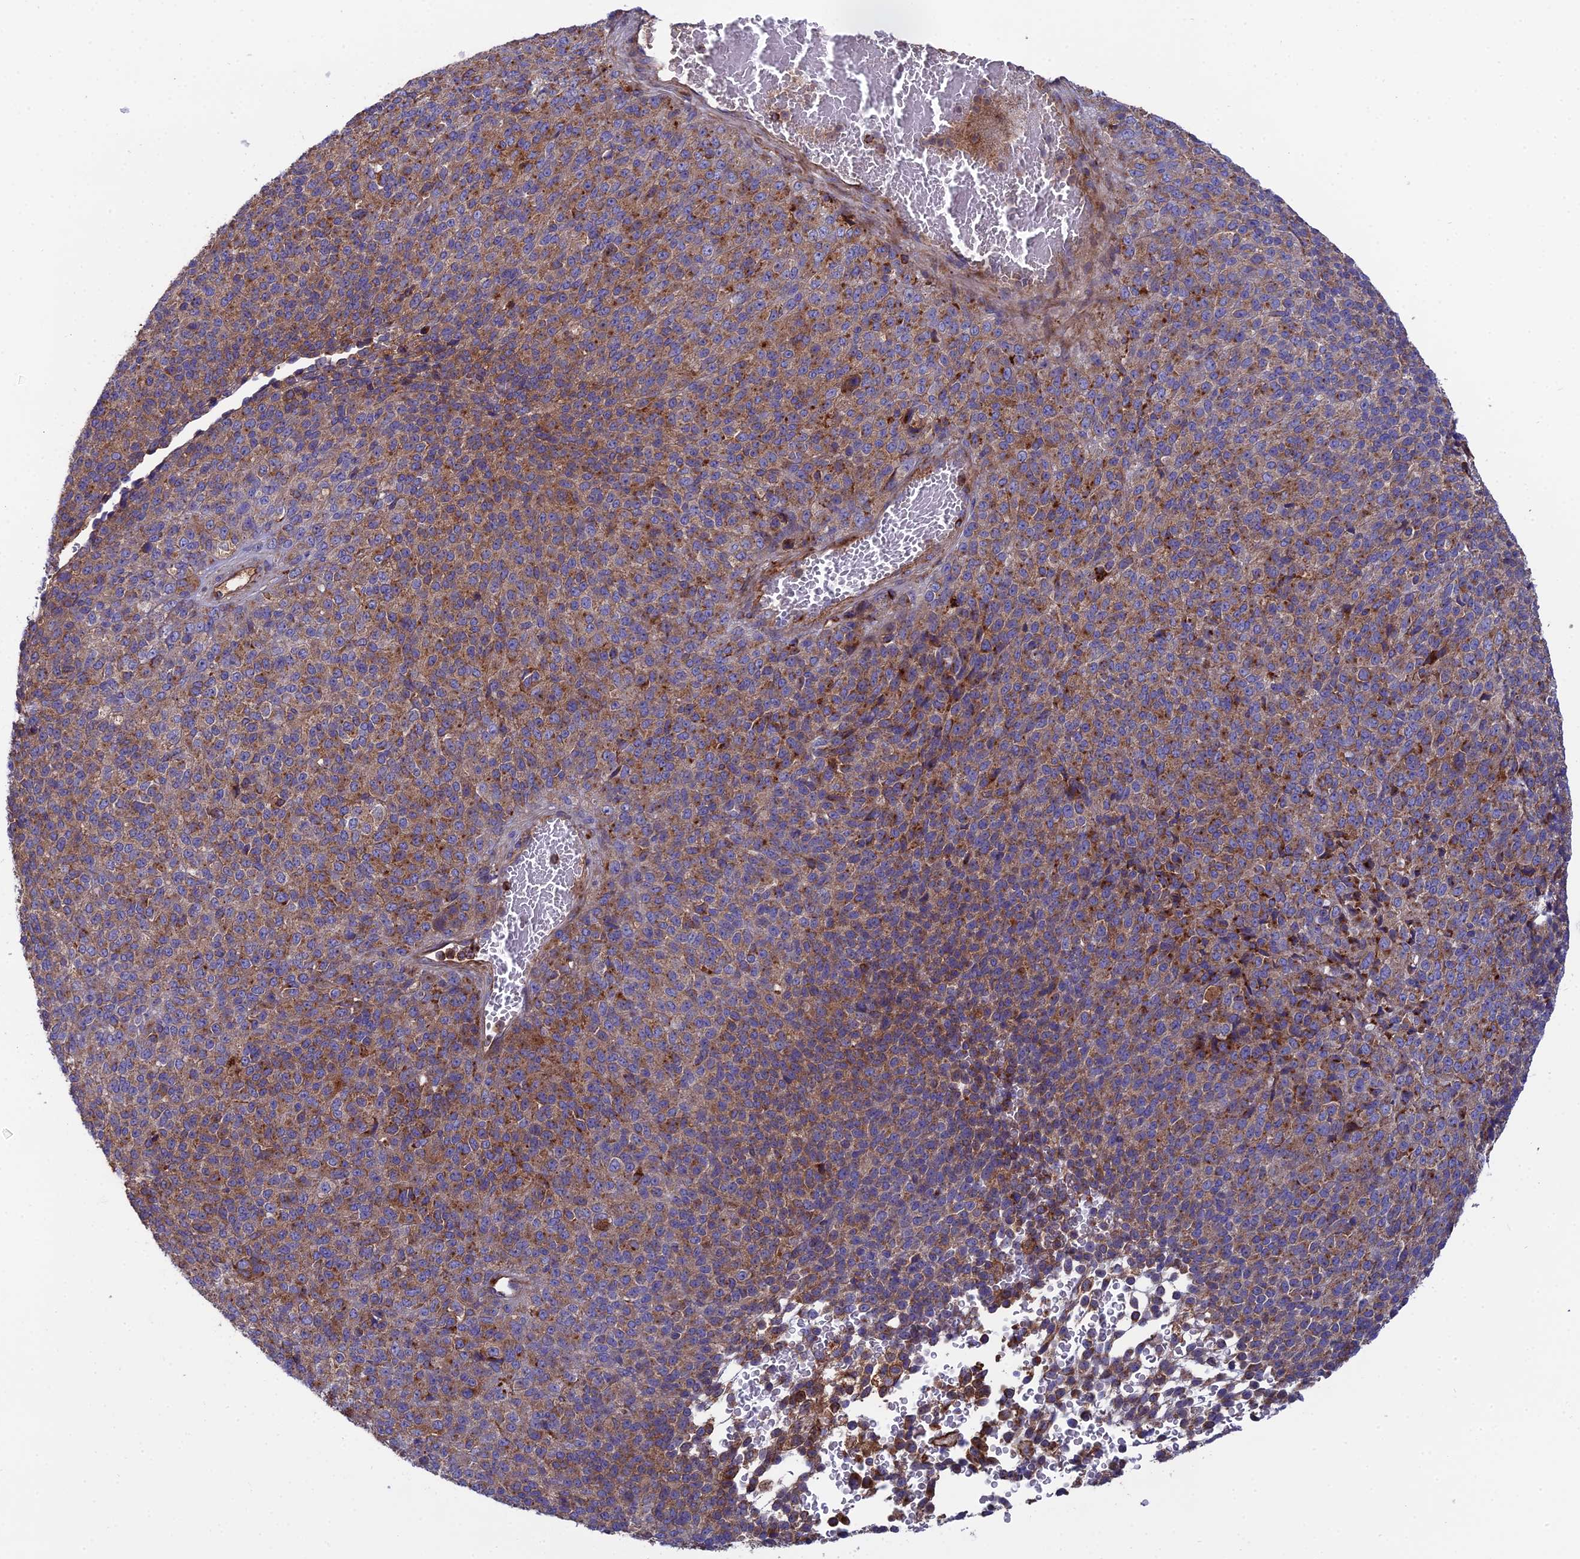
{"staining": {"intensity": "moderate", "quantity": "25%-75%", "location": "cytoplasmic/membranous"}, "tissue": "melanoma", "cell_type": "Tumor cells", "image_type": "cancer", "snomed": [{"axis": "morphology", "description": "Malignant melanoma, Metastatic site"}, {"axis": "topography", "description": "Brain"}], "caption": "IHC photomicrograph of neoplastic tissue: human melanoma stained using immunohistochemistry (IHC) shows medium levels of moderate protein expression localized specifically in the cytoplasmic/membranous of tumor cells, appearing as a cytoplasmic/membranous brown color.", "gene": "LNPEP", "patient": {"sex": "female", "age": 56}}